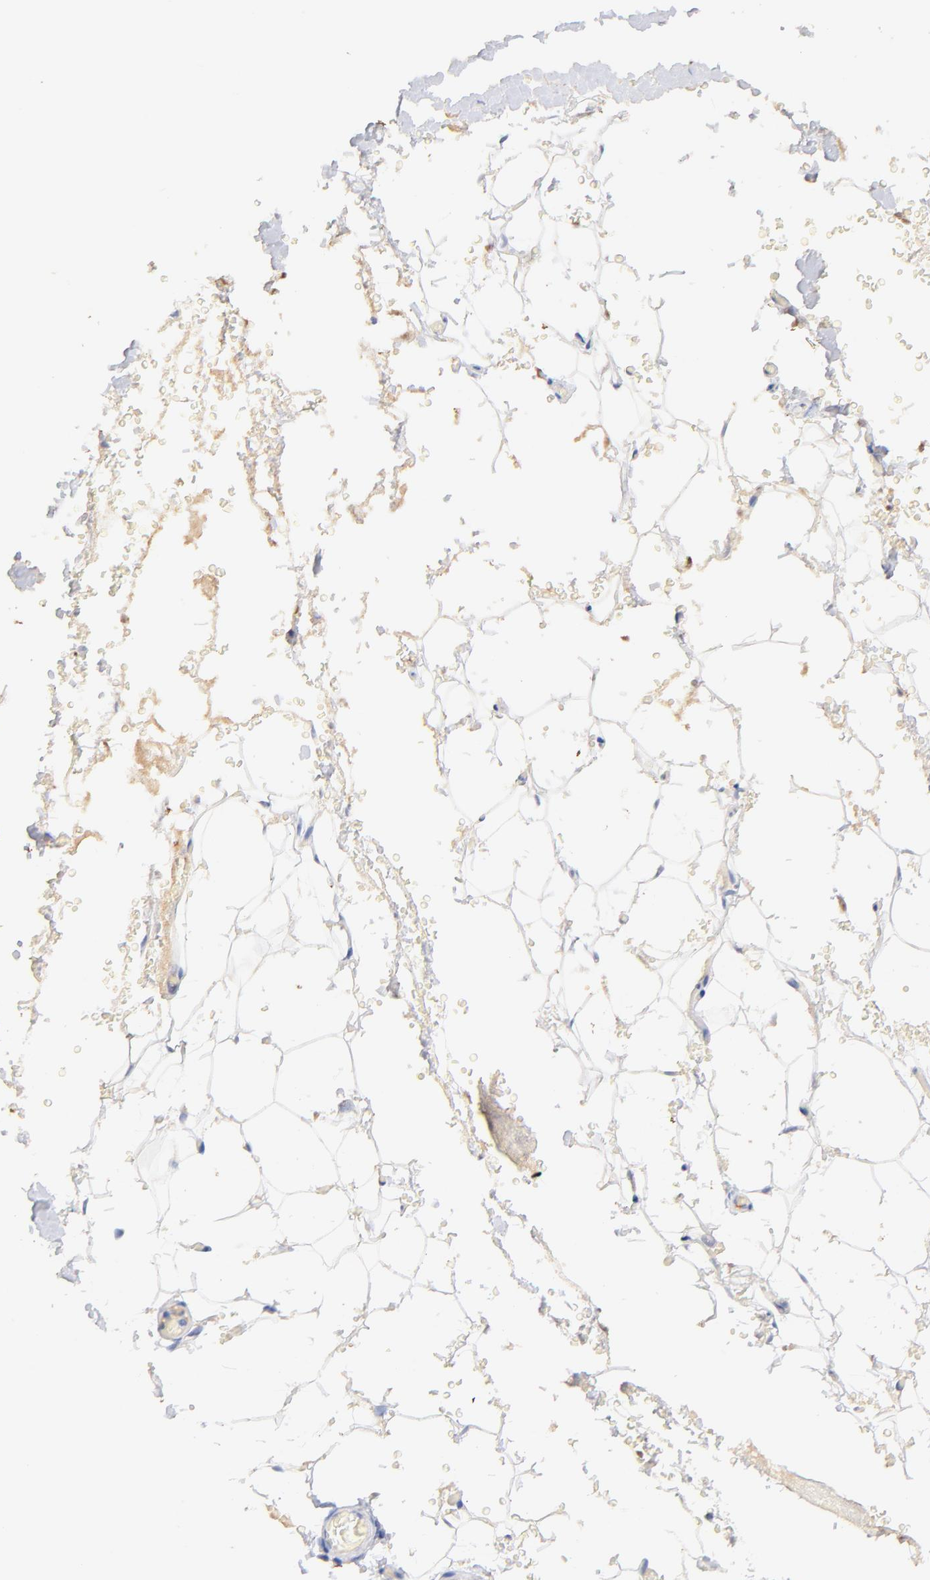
{"staining": {"intensity": "negative", "quantity": "none", "location": "none"}, "tissue": "adipose tissue", "cell_type": "Adipocytes", "image_type": "normal", "snomed": [{"axis": "morphology", "description": "Normal tissue, NOS"}, {"axis": "morphology", "description": "Inflammation, NOS"}, {"axis": "topography", "description": "Breast"}], "caption": "IHC photomicrograph of benign adipose tissue stained for a protein (brown), which displays no staining in adipocytes. (DAB immunohistochemistry (IHC) with hematoxylin counter stain).", "gene": "IGLV7", "patient": {"sex": "female", "age": 65}}